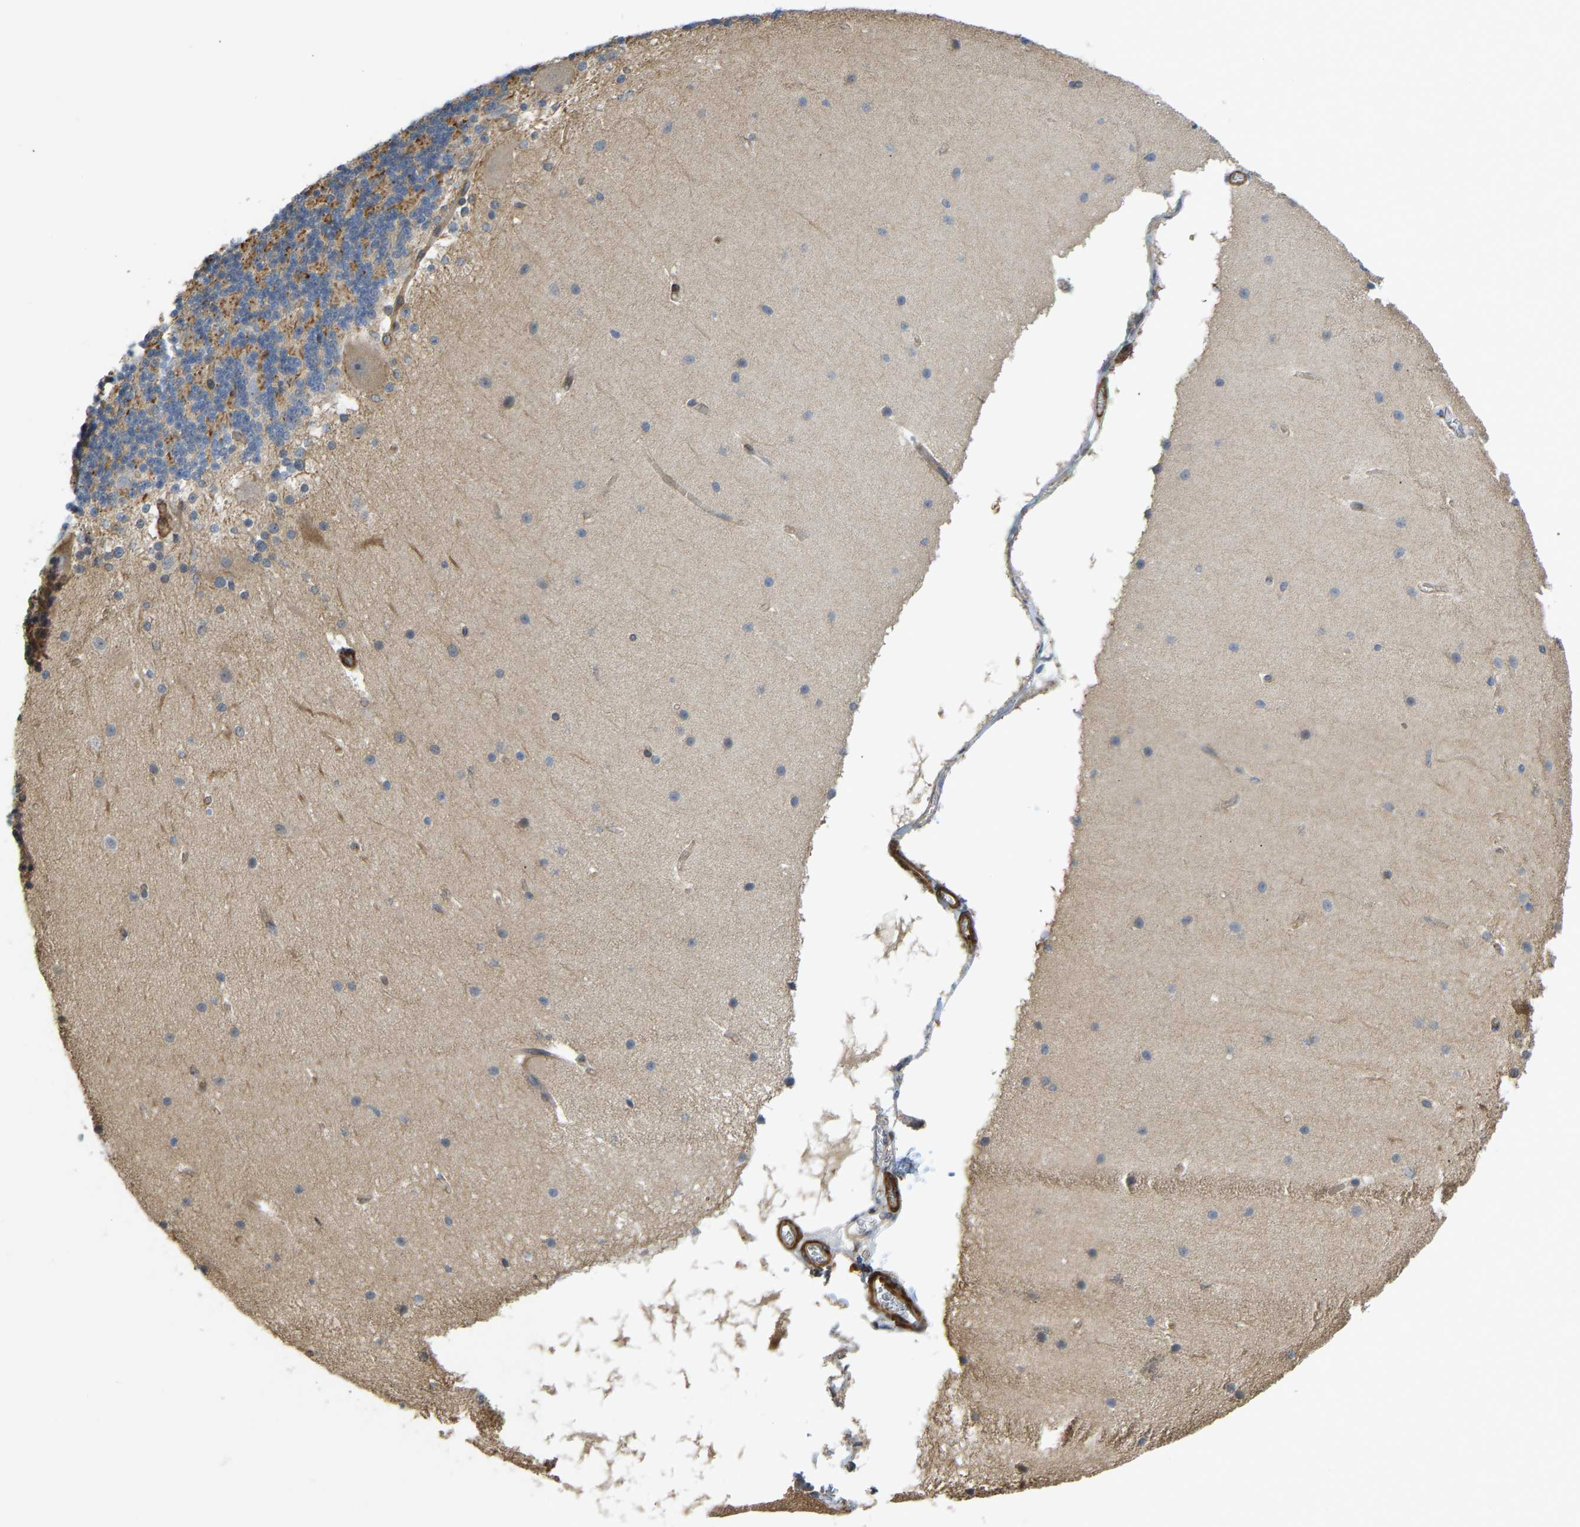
{"staining": {"intensity": "moderate", "quantity": ">75%", "location": "cytoplasmic/membranous"}, "tissue": "cerebellum", "cell_type": "Cells in granular layer", "image_type": "normal", "snomed": [{"axis": "morphology", "description": "Normal tissue, NOS"}, {"axis": "topography", "description": "Cerebellum"}], "caption": "Immunohistochemical staining of unremarkable cerebellum displays moderate cytoplasmic/membranous protein staining in approximately >75% of cells in granular layer.", "gene": "KIAA1671", "patient": {"sex": "female", "age": 19}}